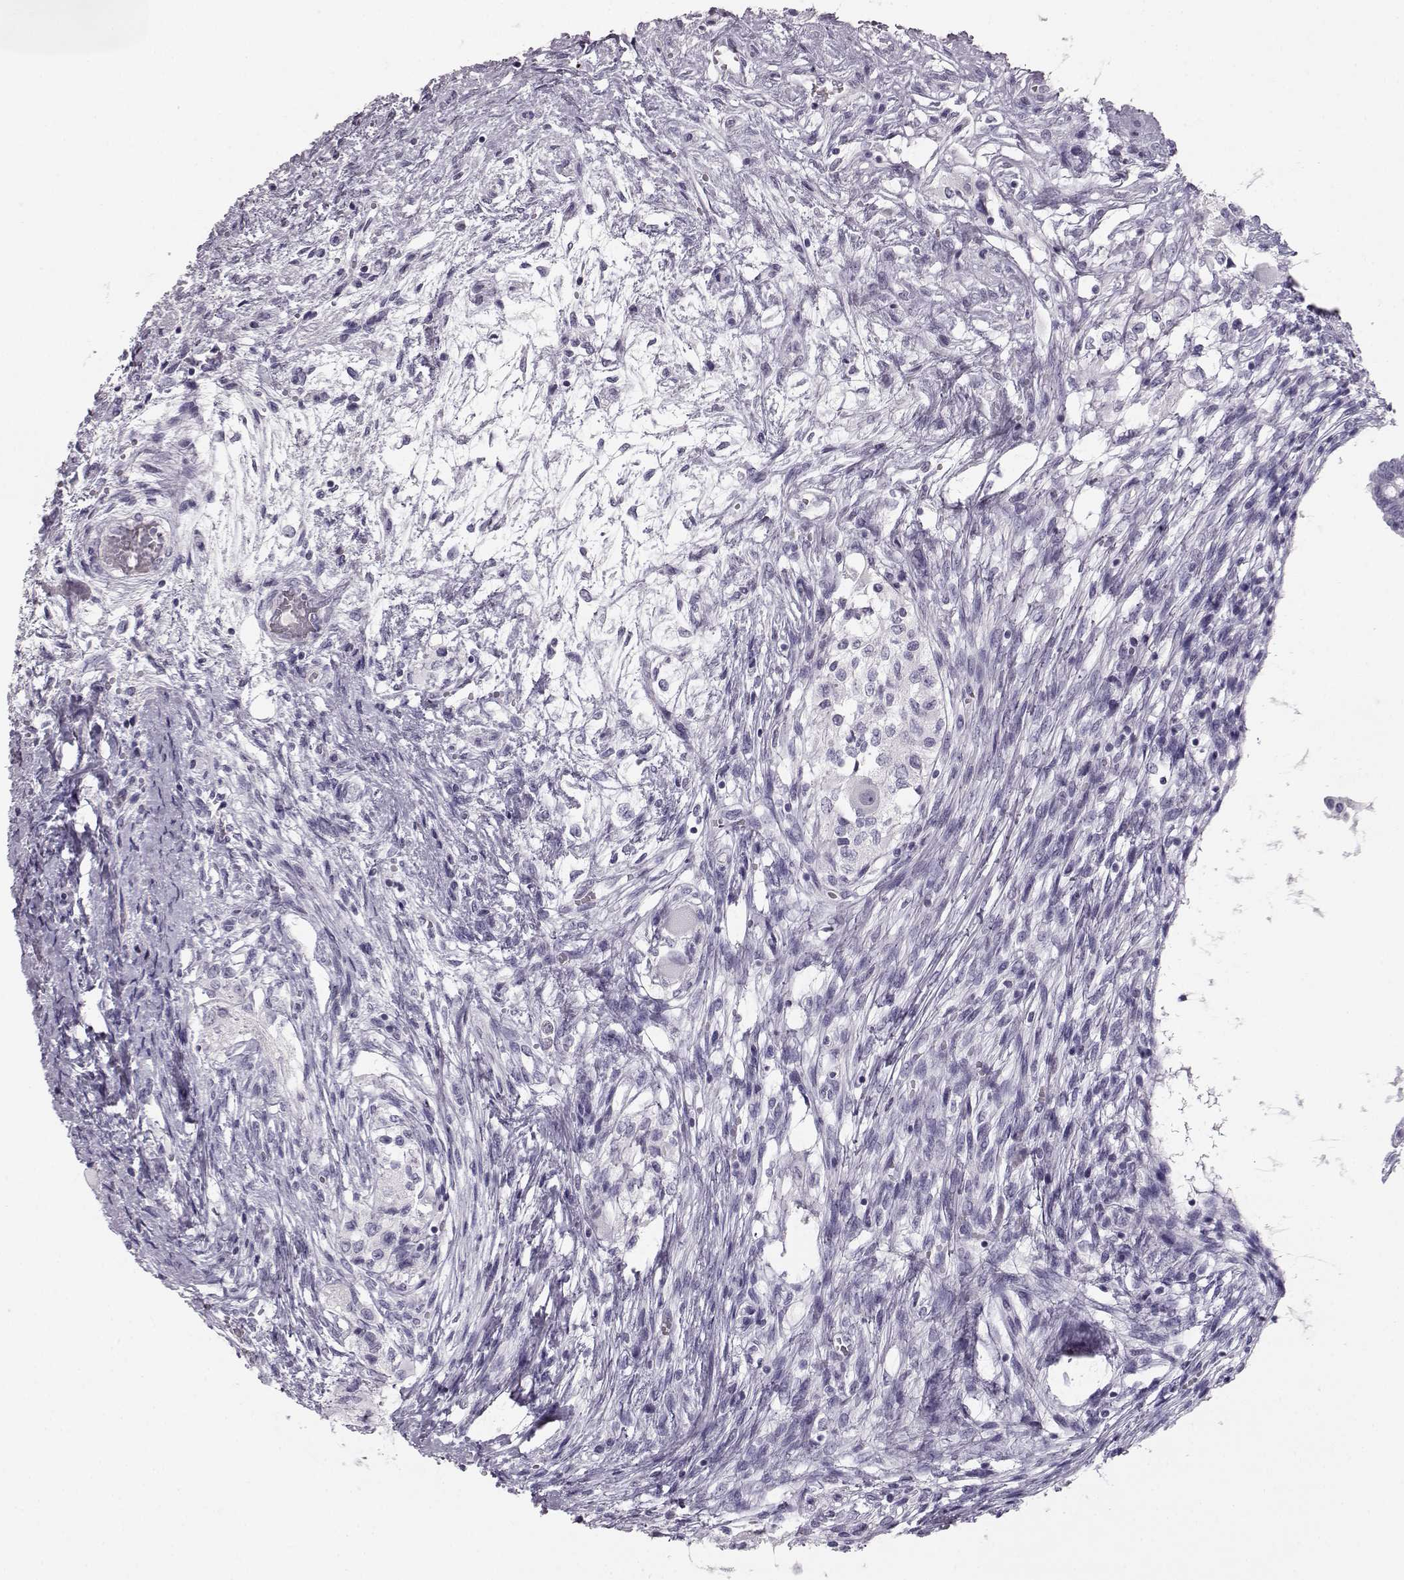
{"staining": {"intensity": "negative", "quantity": "none", "location": "none"}, "tissue": "testis cancer", "cell_type": "Tumor cells", "image_type": "cancer", "snomed": [{"axis": "morphology", "description": "Carcinoma, Embryonal, NOS"}, {"axis": "topography", "description": "Testis"}], "caption": "IHC micrograph of neoplastic tissue: human testis cancer stained with DAB (3,3'-diaminobenzidine) demonstrates no significant protein positivity in tumor cells.", "gene": "BFSP2", "patient": {"sex": "male", "age": 37}}